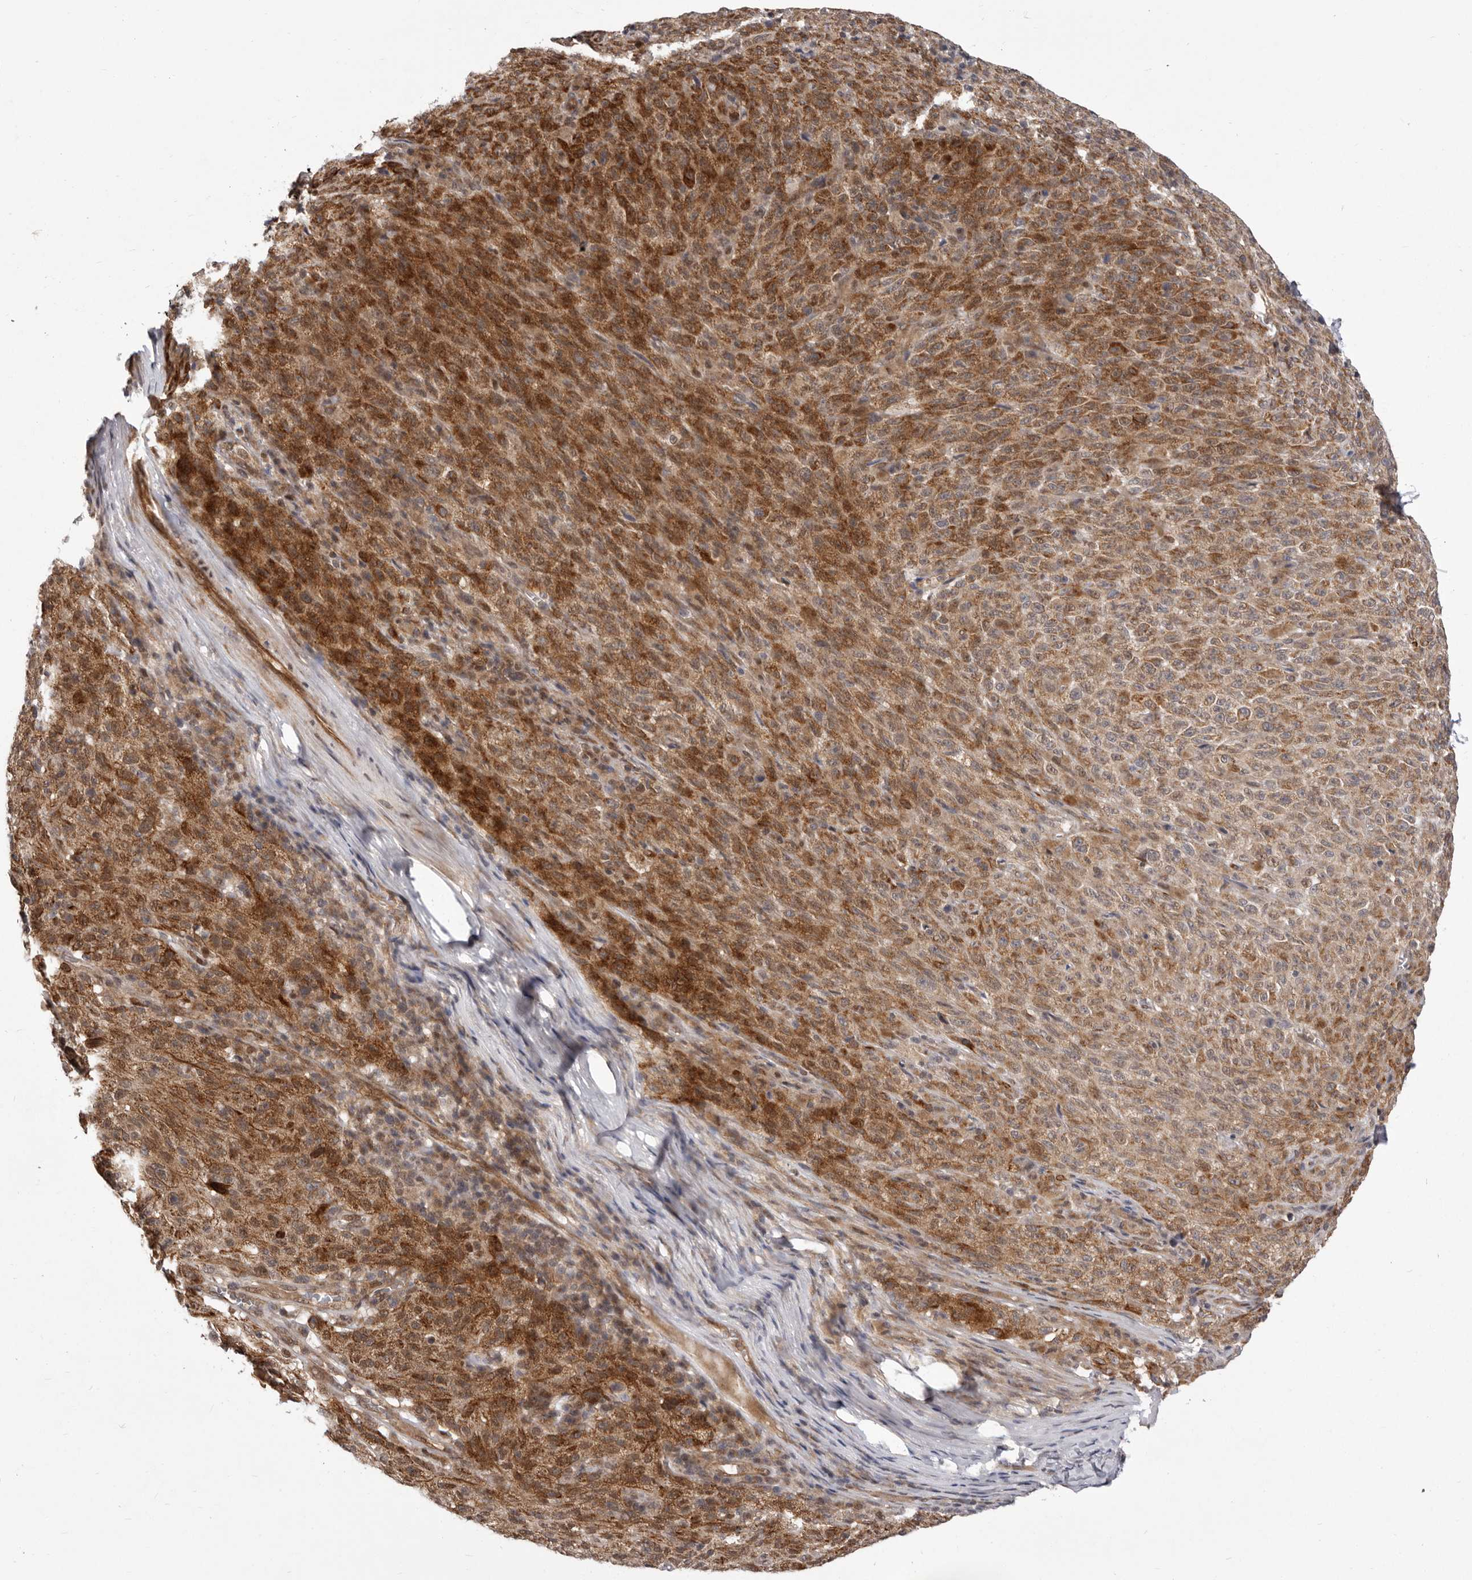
{"staining": {"intensity": "moderate", "quantity": ">75%", "location": "cytoplasmic/membranous"}, "tissue": "melanoma", "cell_type": "Tumor cells", "image_type": "cancer", "snomed": [{"axis": "morphology", "description": "Malignant melanoma, NOS"}, {"axis": "topography", "description": "Skin"}], "caption": "Malignant melanoma stained for a protein (brown) reveals moderate cytoplasmic/membranous positive positivity in approximately >75% of tumor cells.", "gene": "GLRX3", "patient": {"sex": "female", "age": 82}}